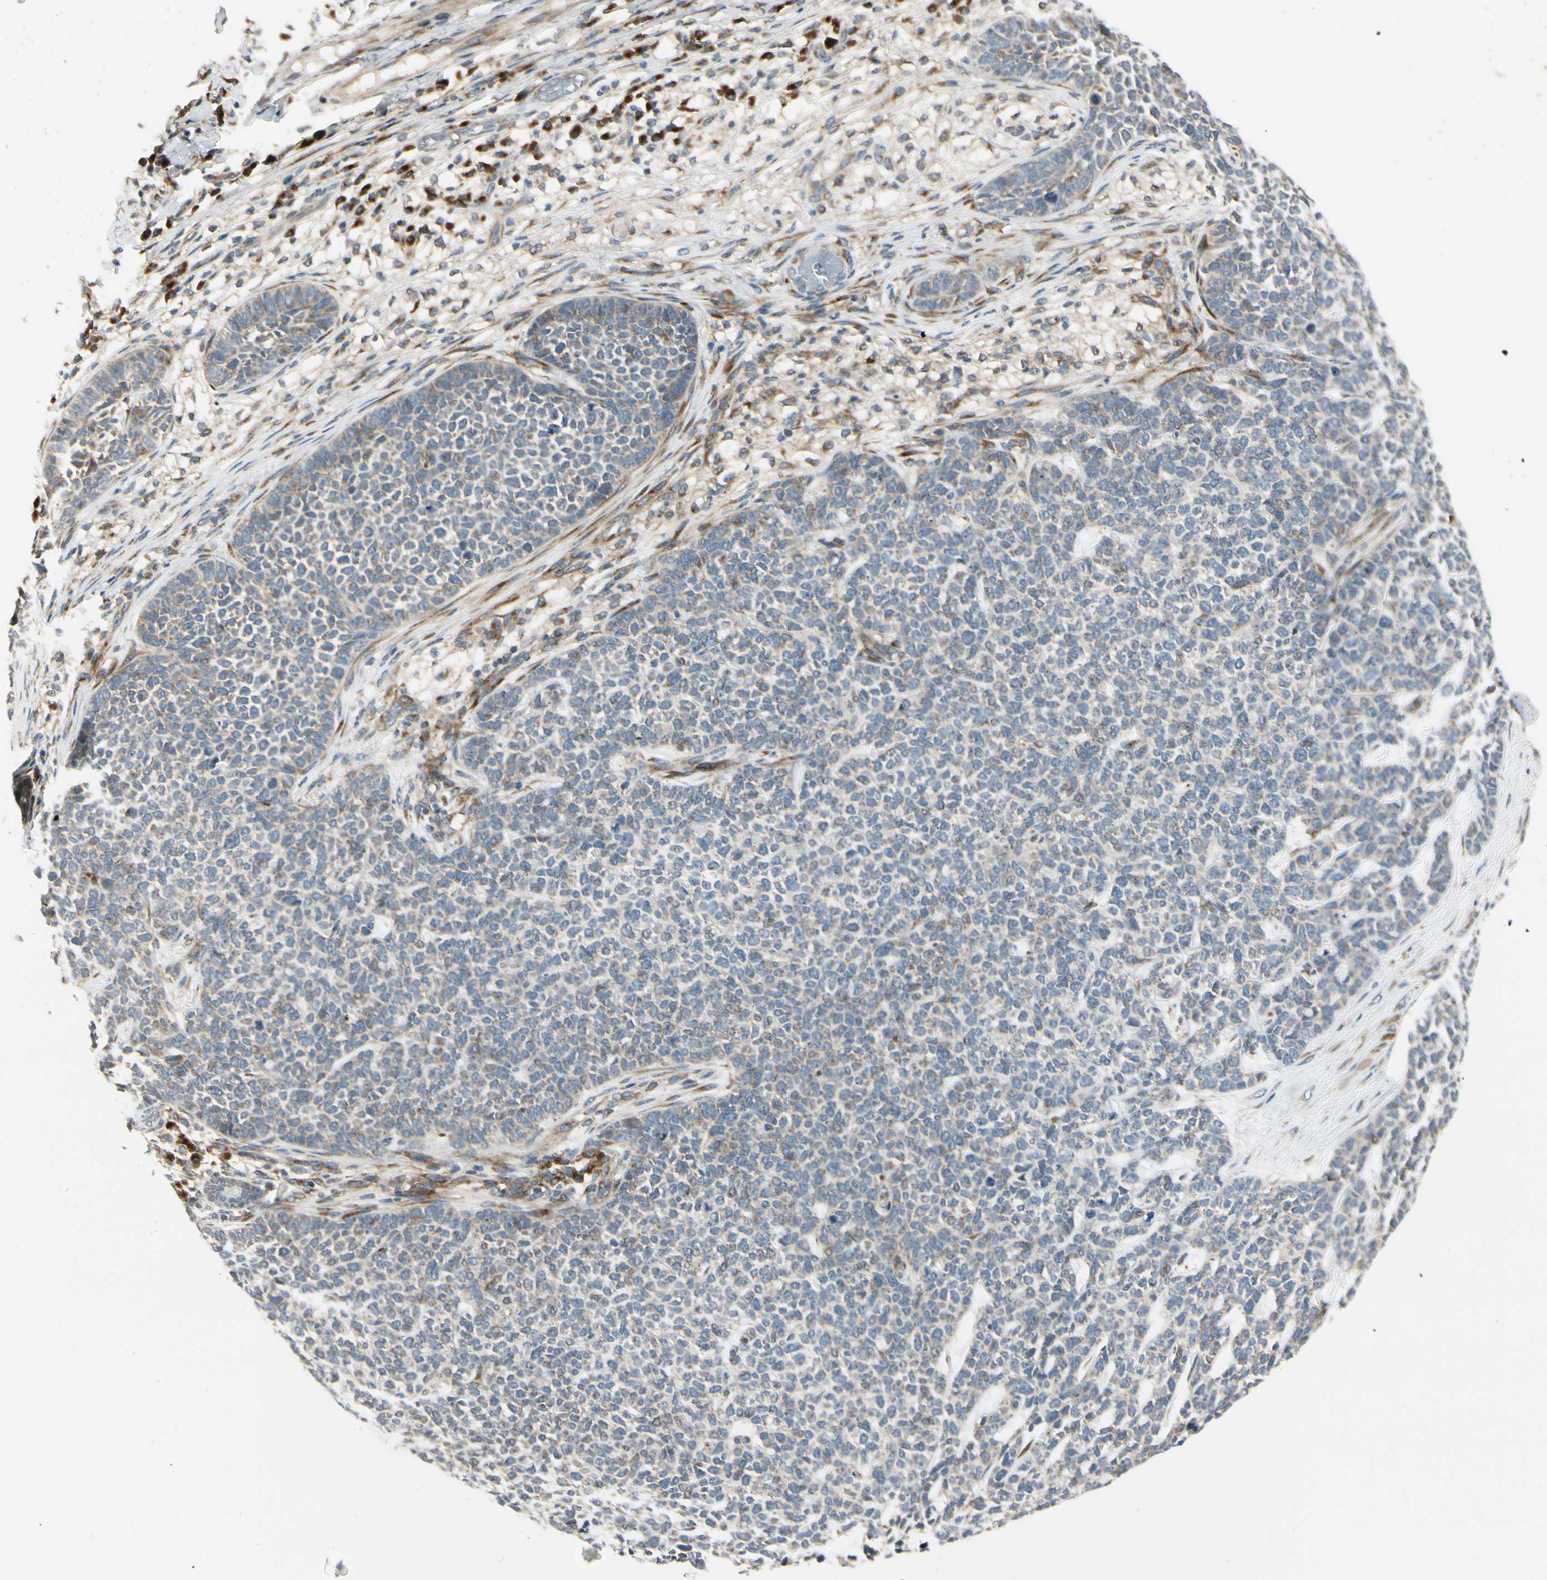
{"staining": {"intensity": "weak", "quantity": "25%-75%", "location": "cytoplasmic/membranous"}, "tissue": "skin cancer", "cell_type": "Tumor cells", "image_type": "cancer", "snomed": [{"axis": "morphology", "description": "Basal cell carcinoma"}, {"axis": "topography", "description": "Skin"}], "caption": "Immunohistochemical staining of skin basal cell carcinoma demonstrates low levels of weak cytoplasmic/membranous protein expression in about 25%-75% of tumor cells.", "gene": "MANSC1", "patient": {"sex": "female", "age": 84}}